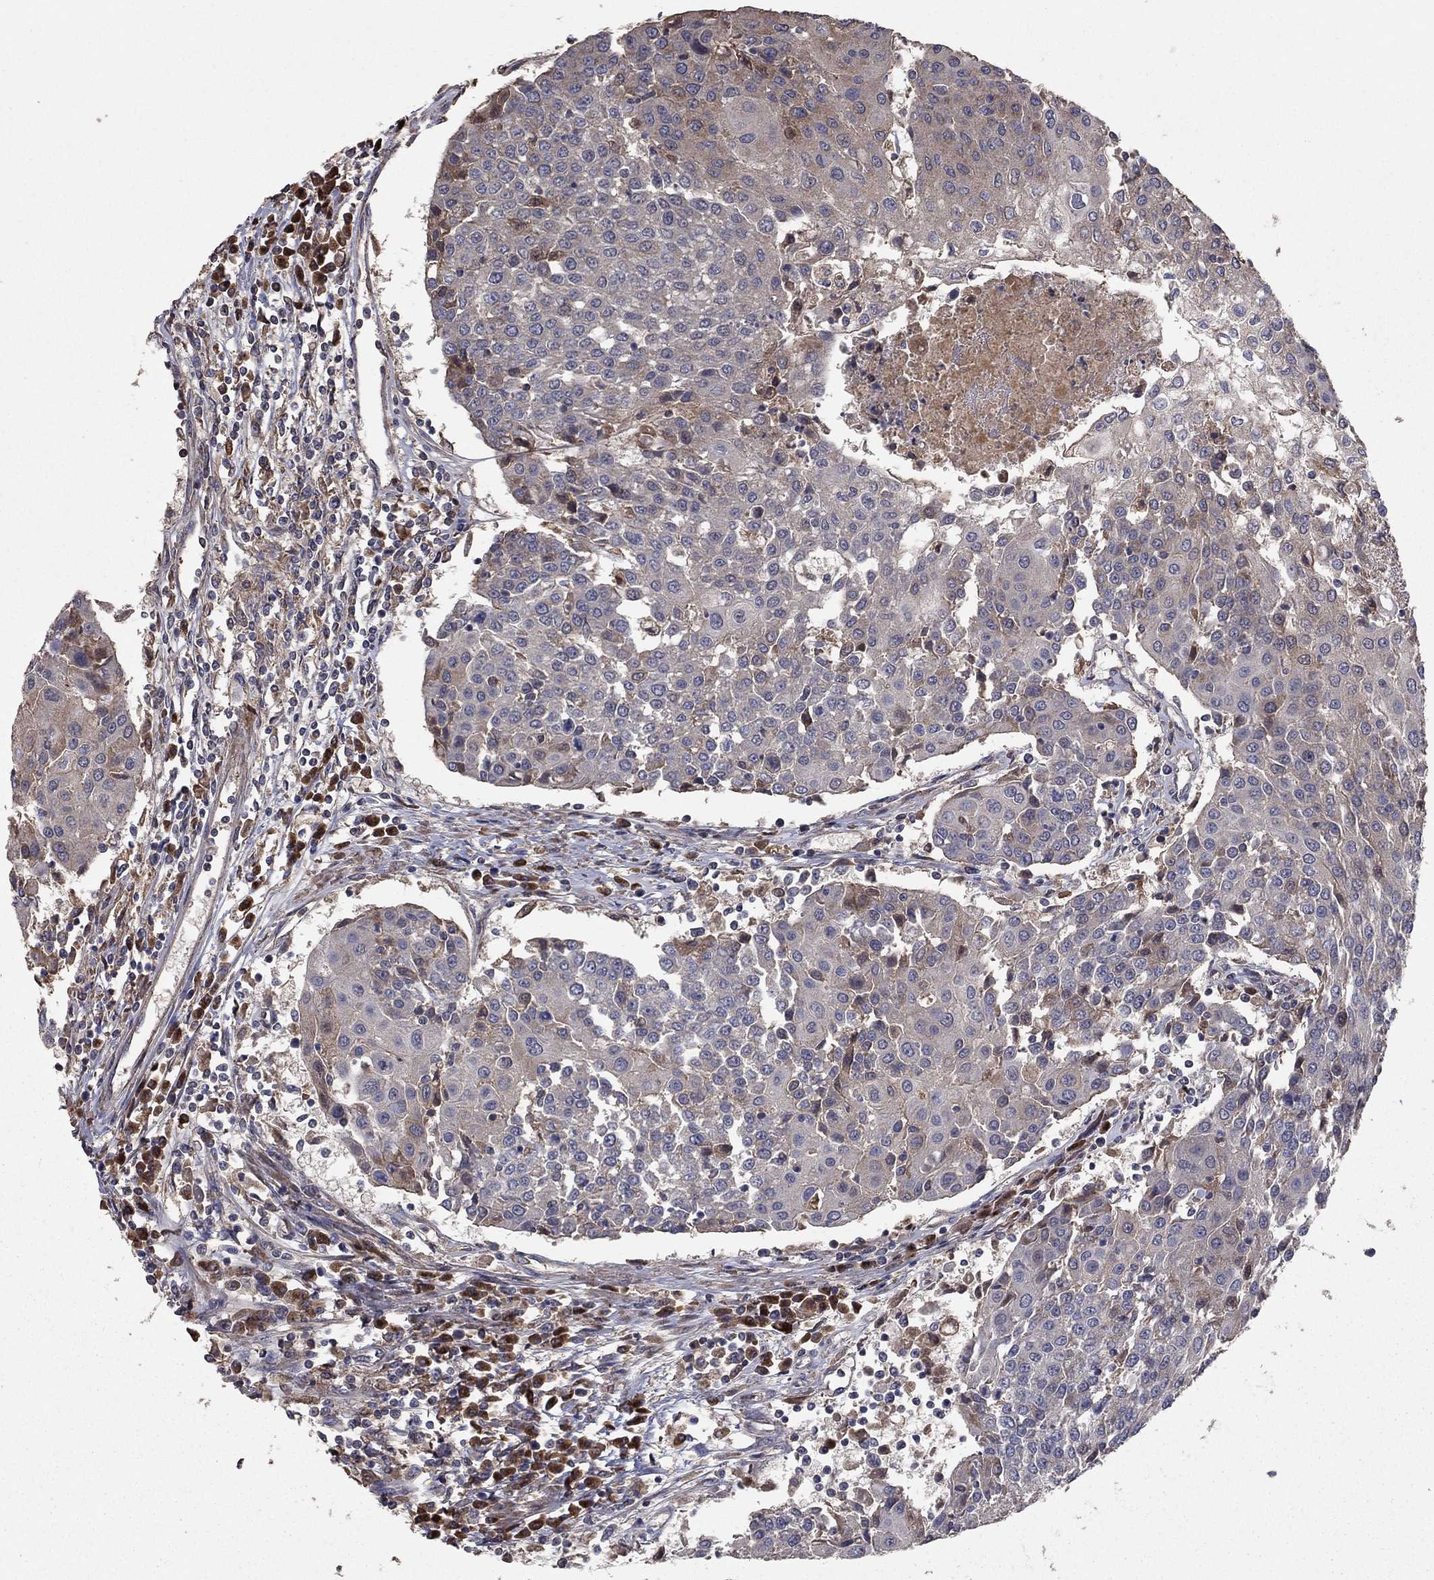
{"staining": {"intensity": "negative", "quantity": "none", "location": "none"}, "tissue": "urothelial cancer", "cell_type": "Tumor cells", "image_type": "cancer", "snomed": [{"axis": "morphology", "description": "Urothelial carcinoma, High grade"}, {"axis": "topography", "description": "Urinary bladder"}], "caption": "Urothelial cancer stained for a protein using immunohistochemistry reveals no staining tumor cells.", "gene": "FLT4", "patient": {"sex": "female", "age": 85}}